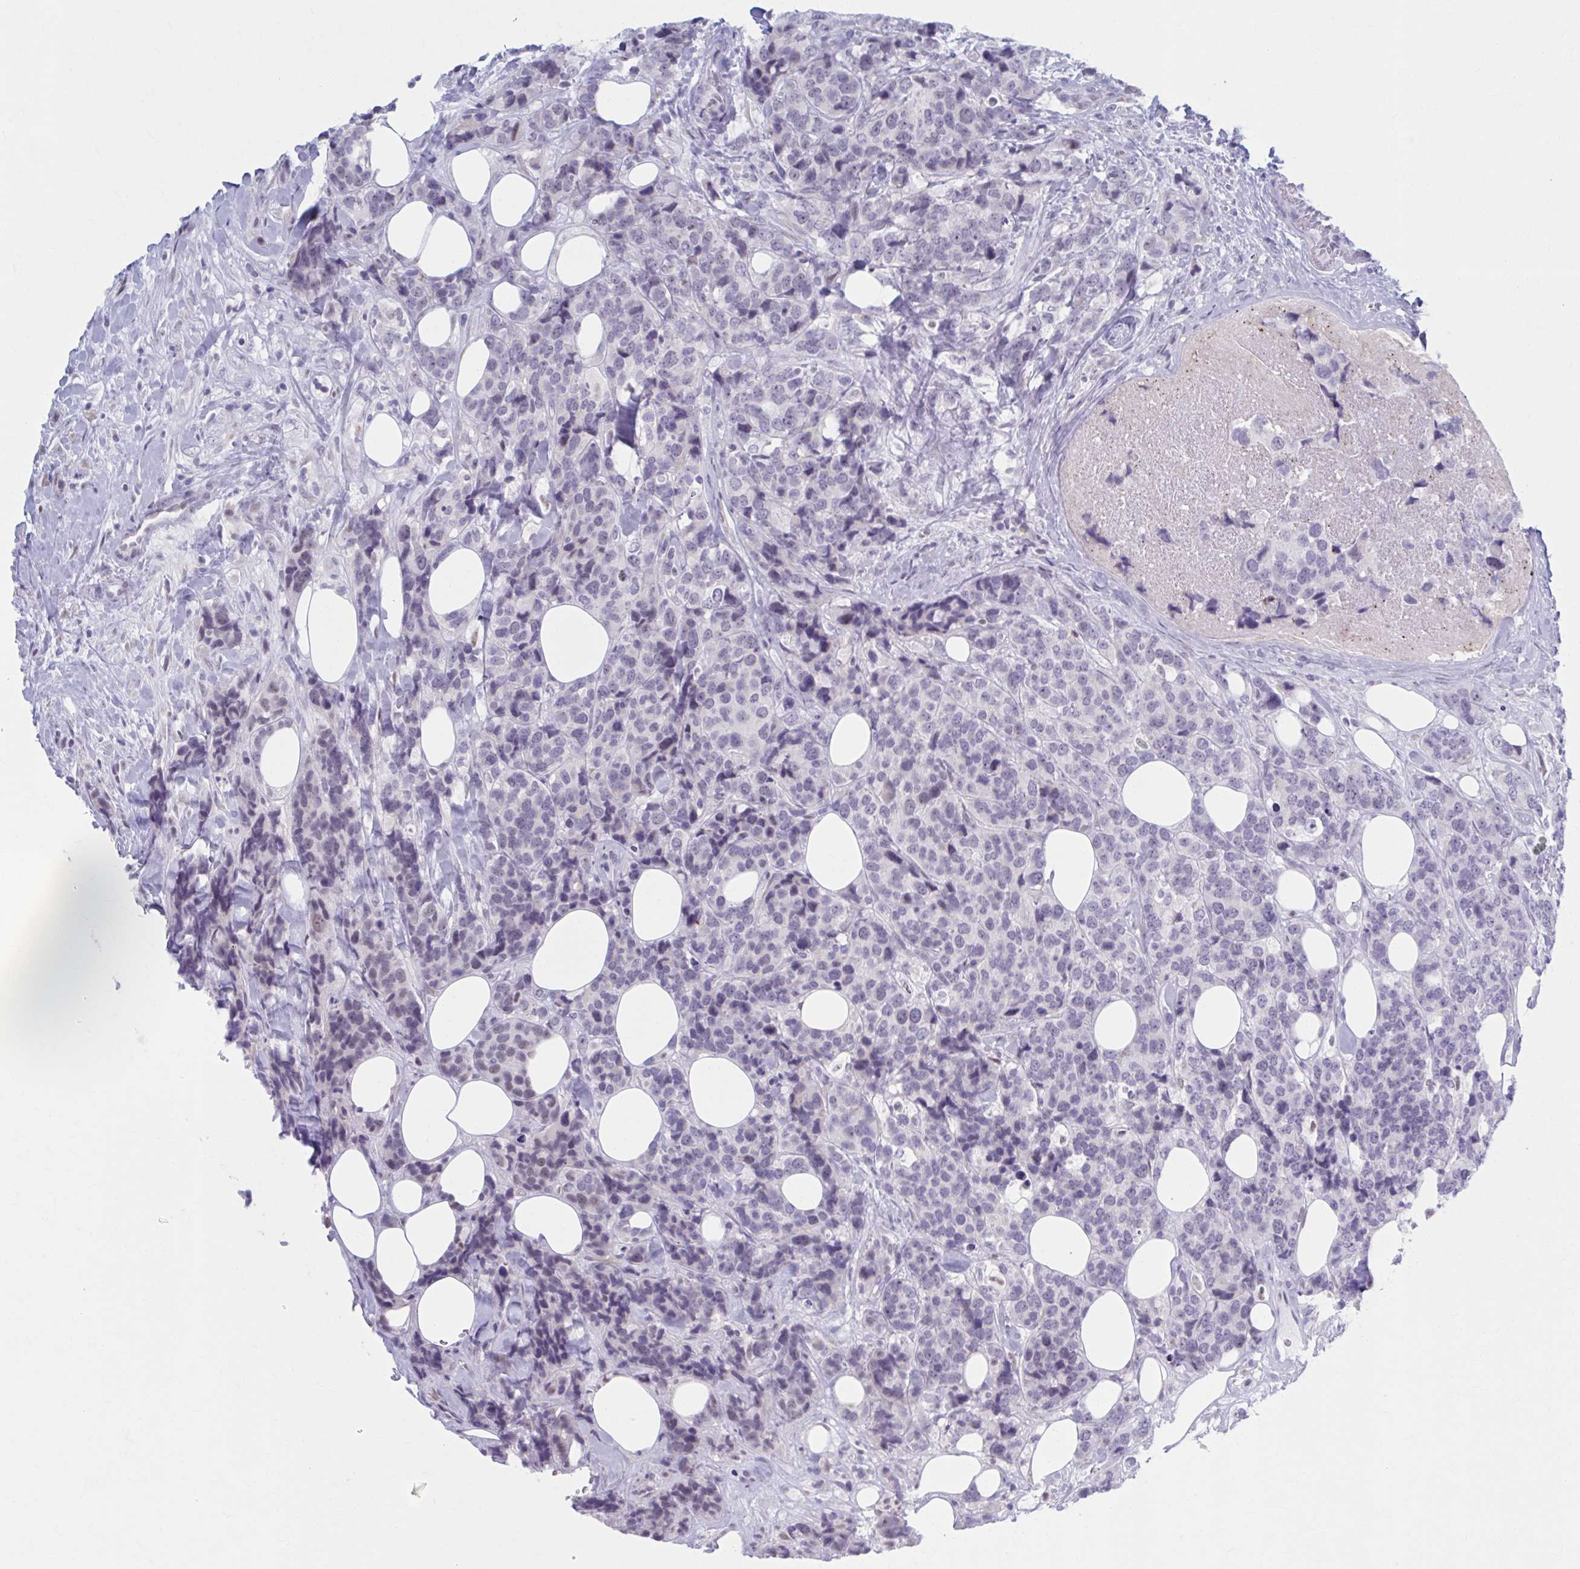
{"staining": {"intensity": "weak", "quantity": "<25%", "location": "nuclear"}, "tissue": "breast cancer", "cell_type": "Tumor cells", "image_type": "cancer", "snomed": [{"axis": "morphology", "description": "Lobular carcinoma"}, {"axis": "topography", "description": "Breast"}], "caption": "IHC image of human breast cancer stained for a protein (brown), which shows no positivity in tumor cells.", "gene": "CCDC105", "patient": {"sex": "female", "age": 59}}